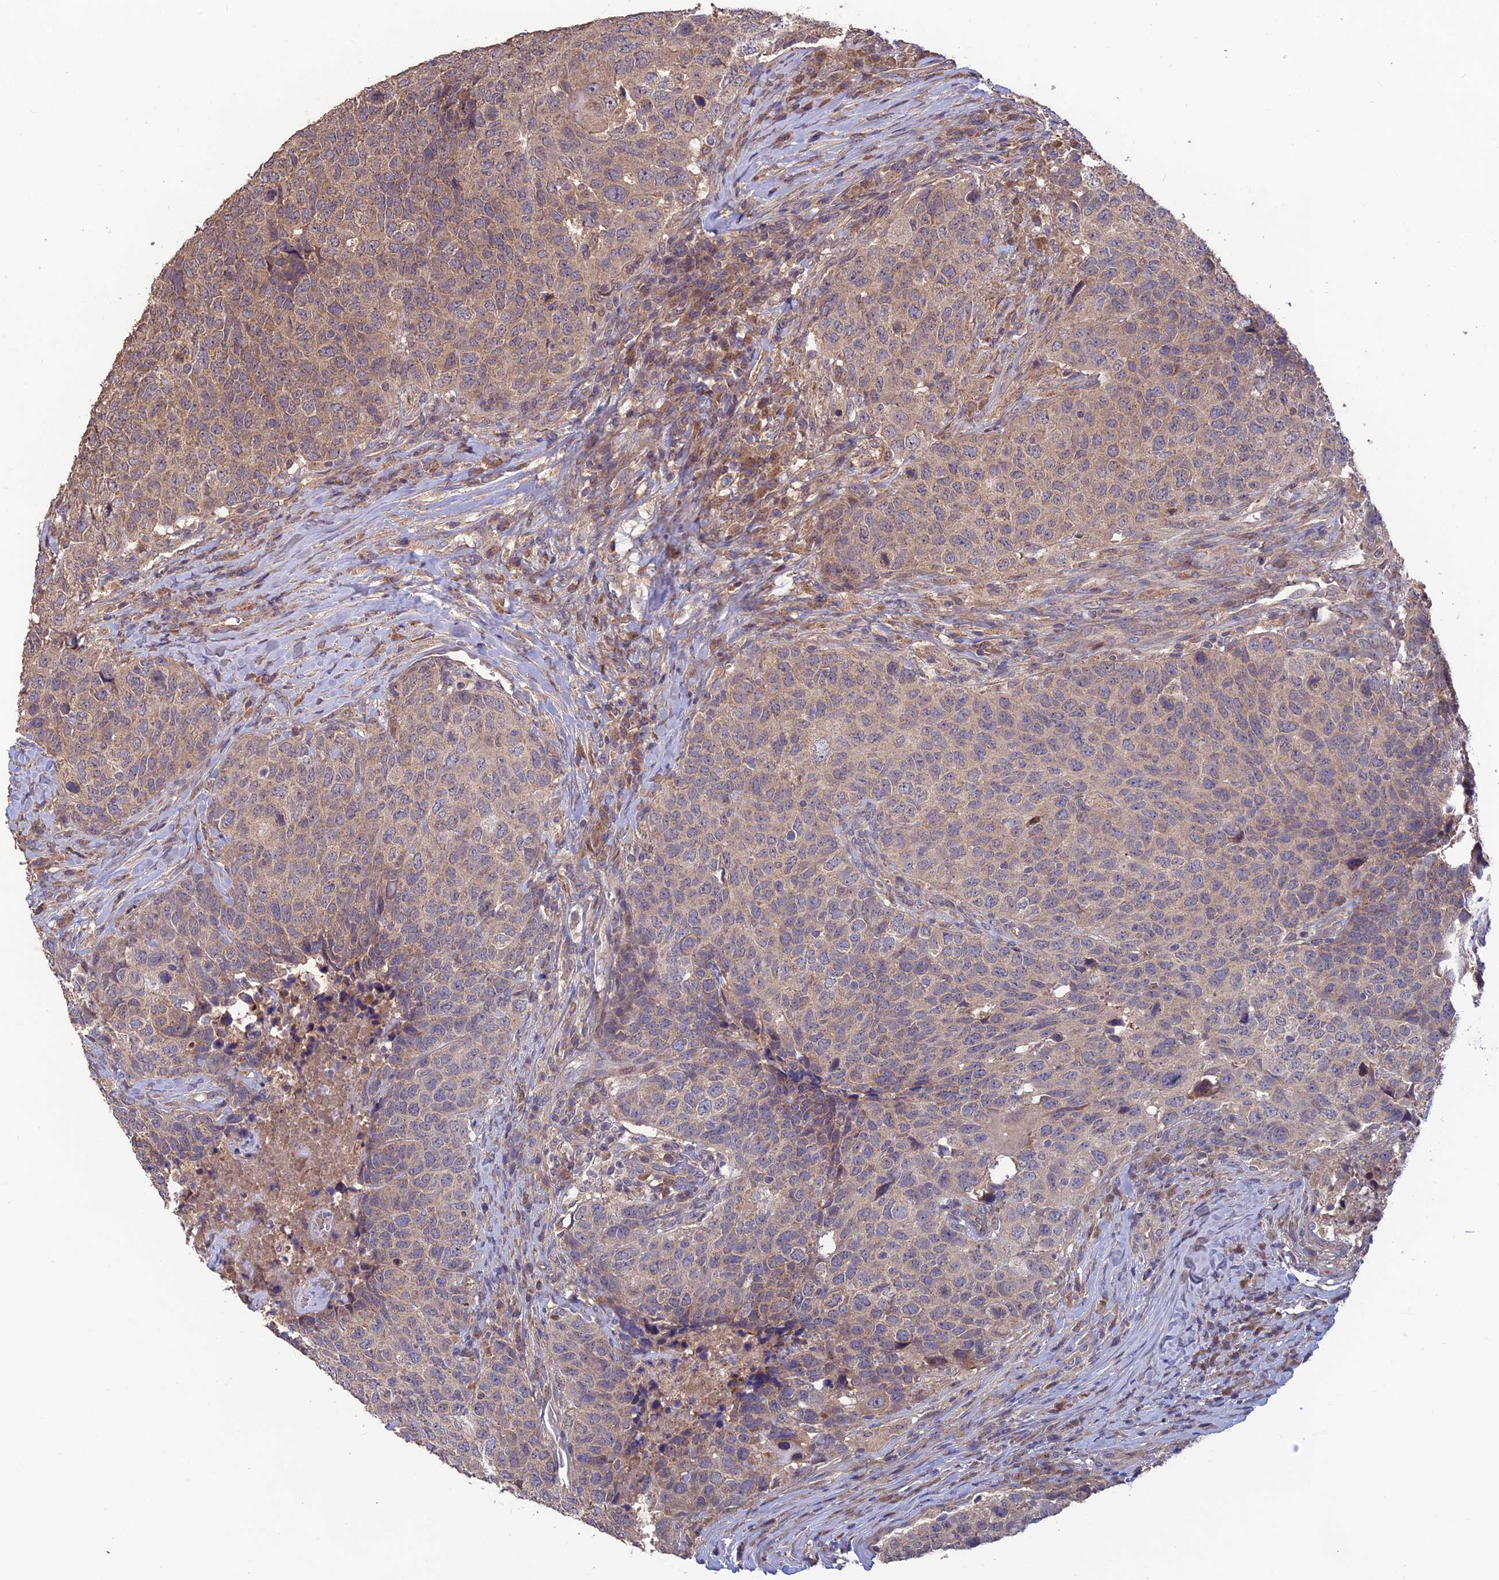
{"staining": {"intensity": "weak", "quantity": "25%-75%", "location": "cytoplasmic/membranous"}, "tissue": "head and neck cancer", "cell_type": "Tumor cells", "image_type": "cancer", "snomed": [{"axis": "morphology", "description": "Squamous cell carcinoma, NOS"}, {"axis": "topography", "description": "Head-Neck"}], "caption": "Immunohistochemistry of human head and neck cancer exhibits low levels of weak cytoplasmic/membranous staining in approximately 25%-75% of tumor cells.", "gene": "SHISA5", "patient": {"sex": "male", "age": 66}}